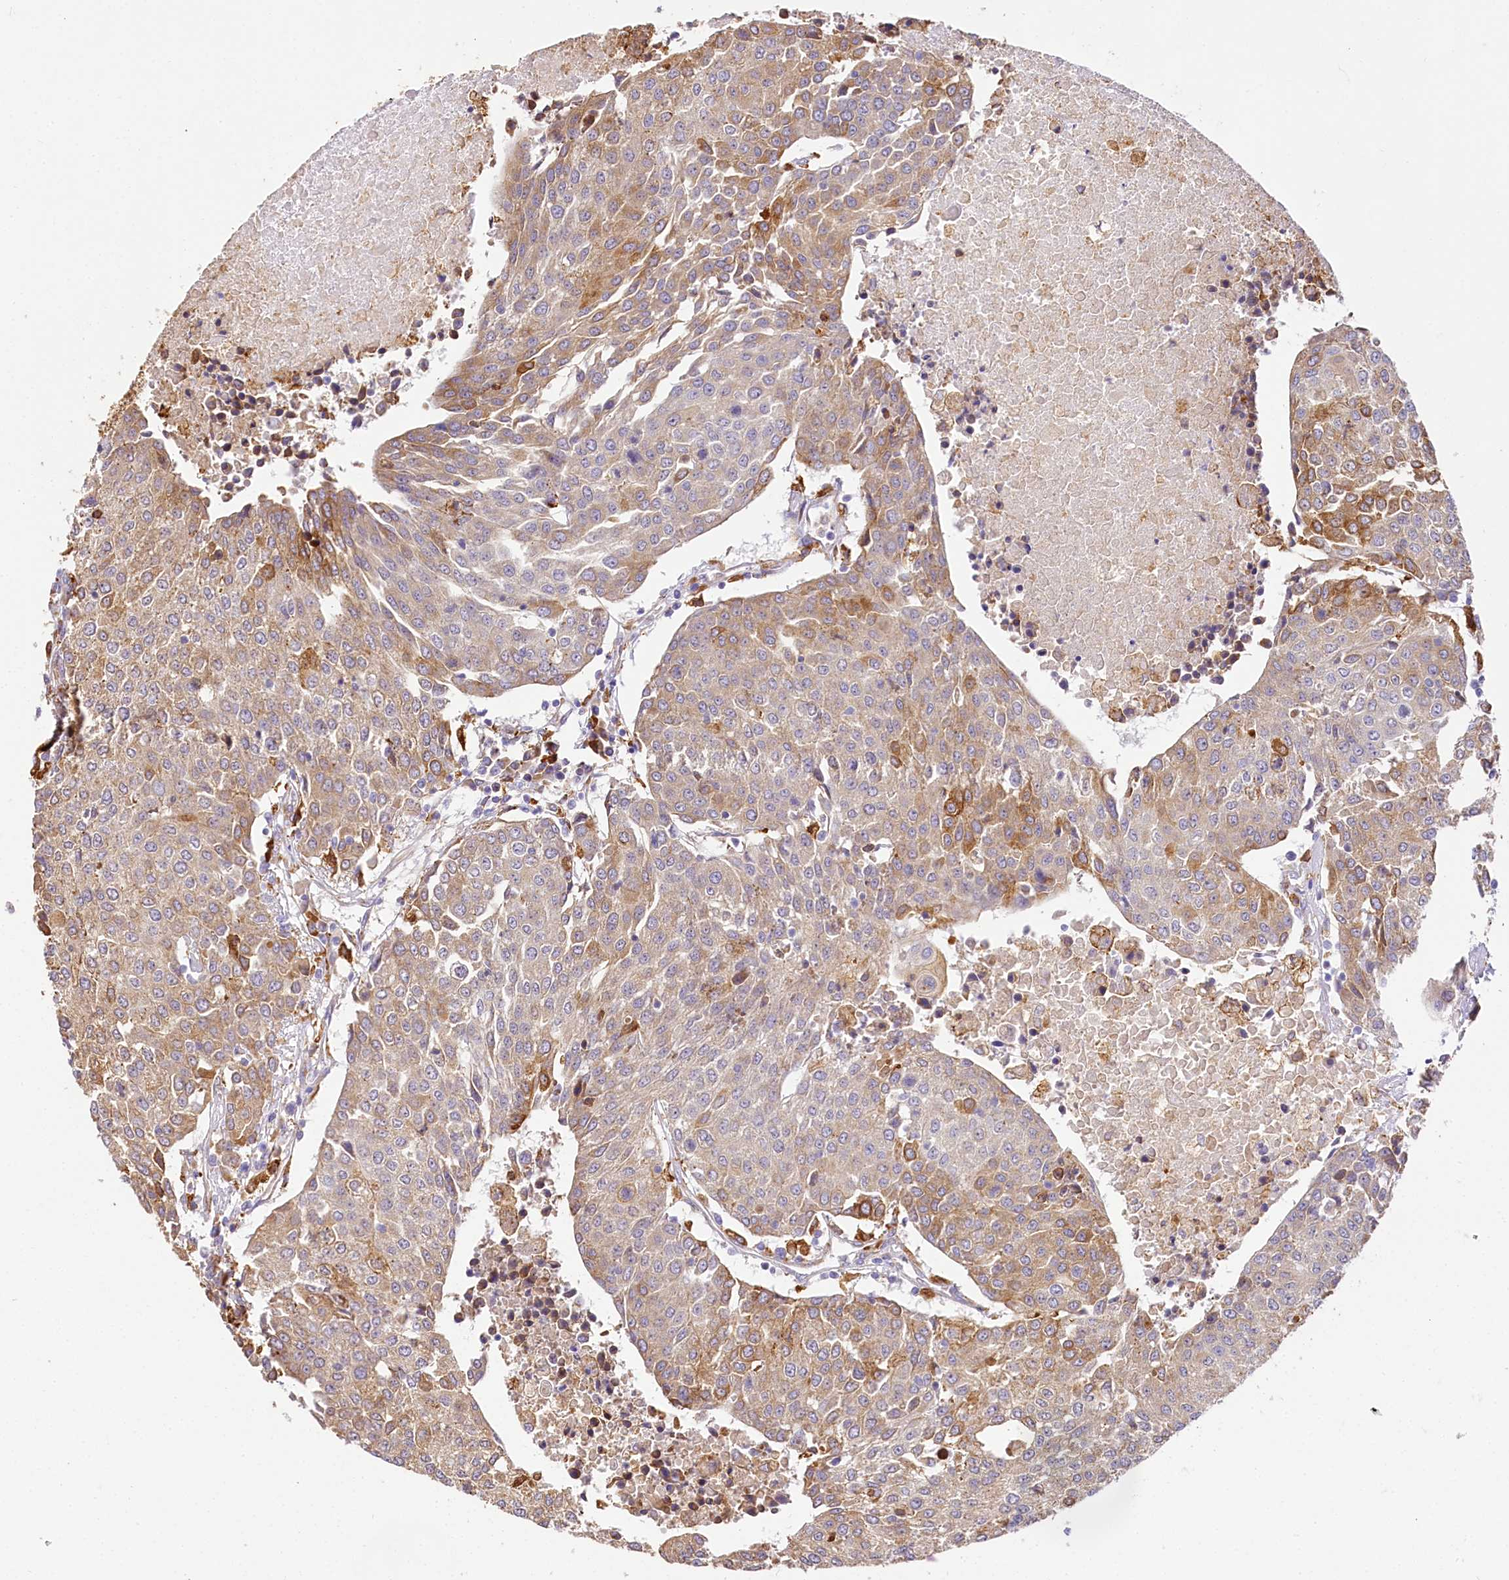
{"staining": {"intensity": "moderate", "quantity": "<25%", "location": "cytoplasmic/membranous"}, "tissue": "urothelial cancer", "cell_type": "Tumor cells", "image_type": "cancer", "snomed": [{"axis": "morphology", "description": "Urothelial carcinoma, High grade"}, {"axis": "topography", "description": "Urinary bladder"}], "caption": "Immunohistochemistry (IHC) staining of urothelial cancer, which demonstrates low levels of moderate cytoplasmic/membranous expression in approximately <25% of tumor cells indicating moderate cytoplasmic/membranous protein positivity. The staining was performed using DAB (3,3'-diaminobenzidine) (brown) for protein detection and nuclei were counterstained in hematoxylin (blue).", "gene": "PPIP5K2", "patient": {"sex": "female", "age": 85}}